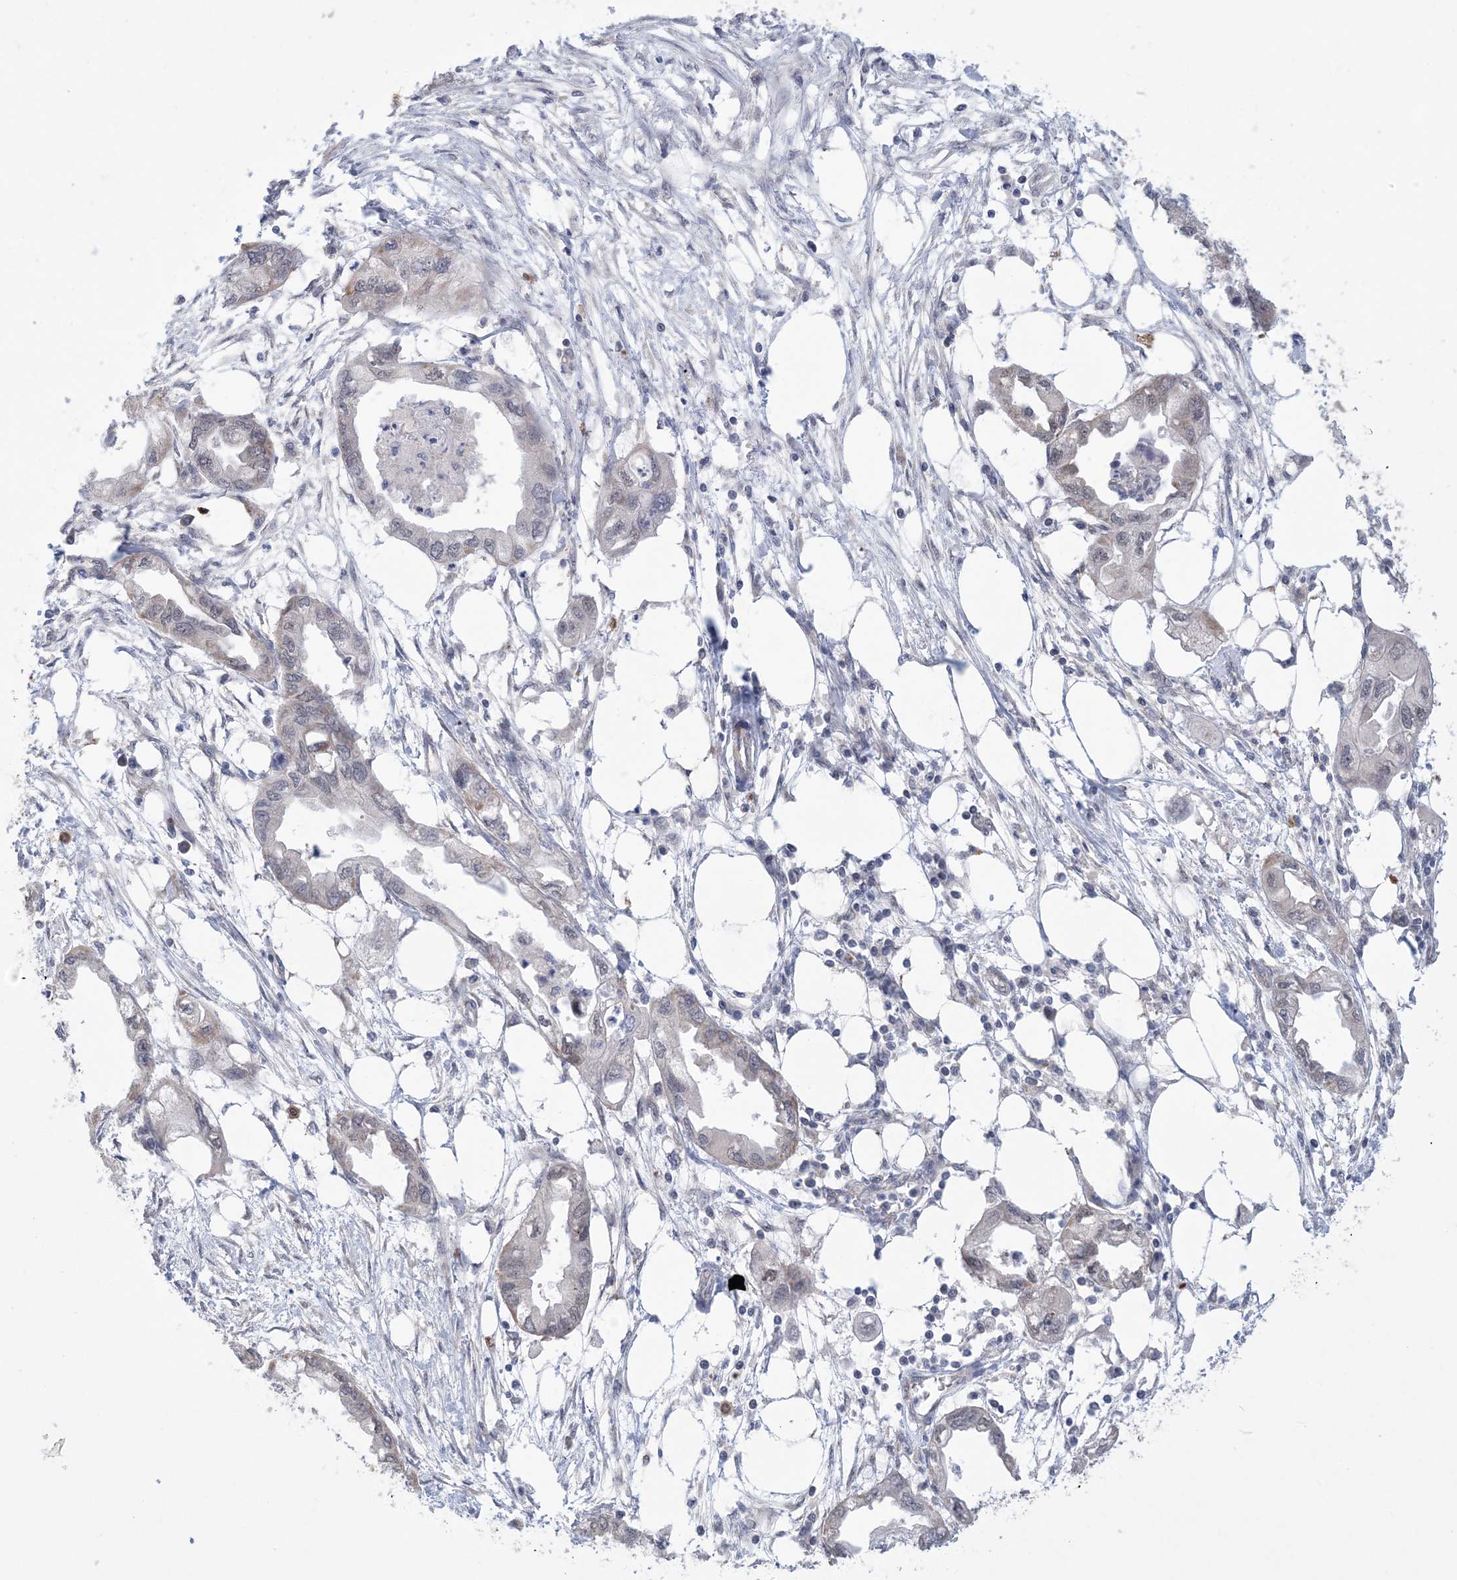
{"staining": {"intensity": "weak", "quantity": "<25%", "location": "nuclear"}, "tissue": "endometrial cancer", "cell_type": "Tumor cells", "image_type": "cancer", "snomed": [{"axis": "morphology", "description": "Adenocarcinoma, NOS"}, {"axis": "morphology", "description": "Adenocarcinoma, metastatic, NOS"}, {"axis": "topography", "description": "Adipose tissue"}, {"axis": "topography", "description": "Endometrium"}], "caption": "Immunohistochemistry (IHC) of endometrial cancer reveals no positivity in tumor cells. (DAB immunohistochemistry visualized using brightfield microscopy, high magnification).", "gene": "TRMT10C", "patient": {"sex": "female", "age": 67}}